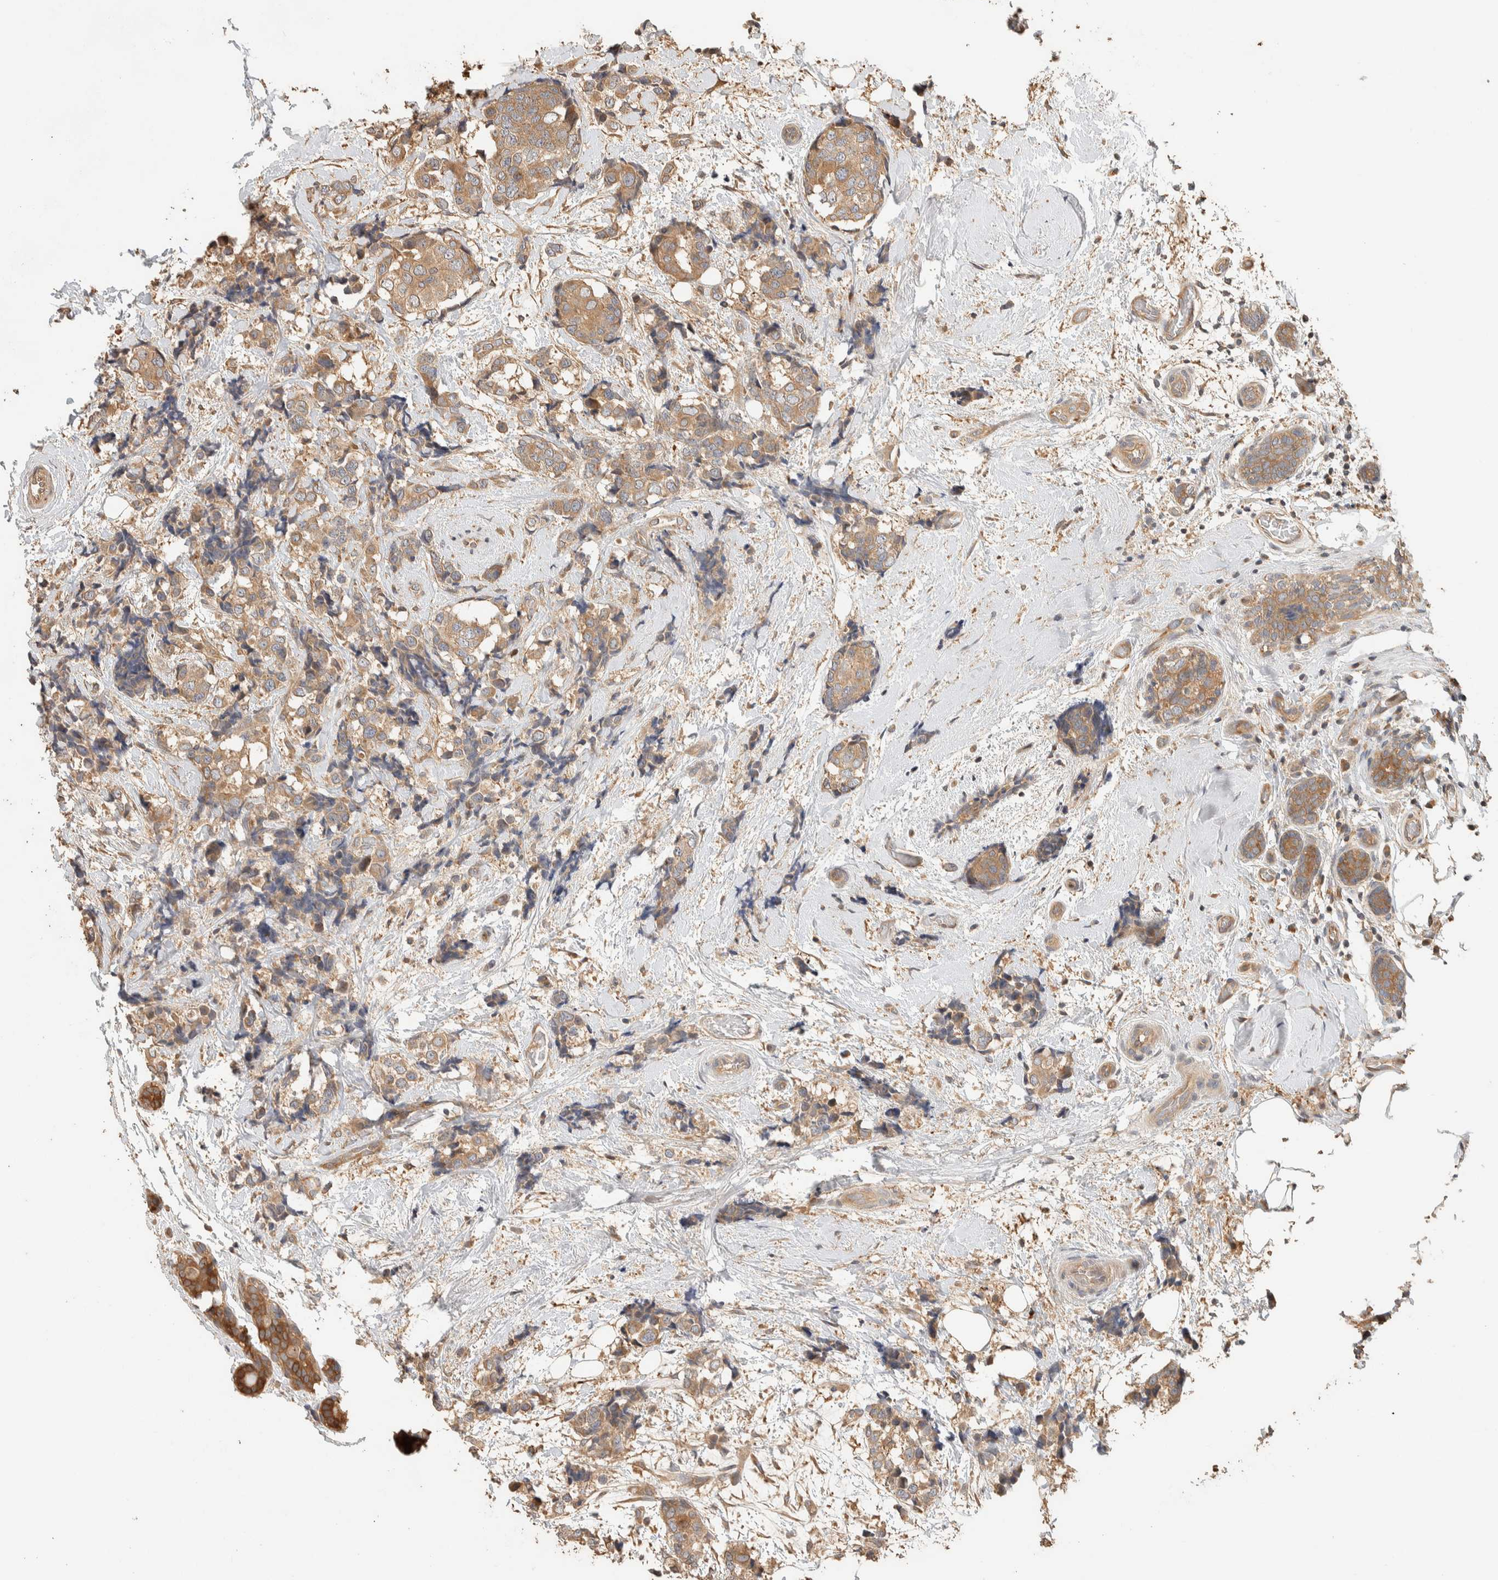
{"staining": {"intensity": "moderate", "quantity": ">75%", "location": "cytoplasmic/membranous"}, "tissue": "breast cancer", "cell_type": "Tumor cells", "image_type": "cancer", "snomed": [{"axis": "morphology", "description": "Normal tissue, NOS"}, {"axis": "morphology", "description": "Duct carcinoma"}, {"axis": "topography", "description": "Breast"}], "caption": "Breast cancer tissue displays moderate cytoplasmic/membranous staining in about >75% of tumor cells, visualized by immunohistochemistry.", "gene": "EXOC7", "patient": {"sex": "female", "age": 43}}